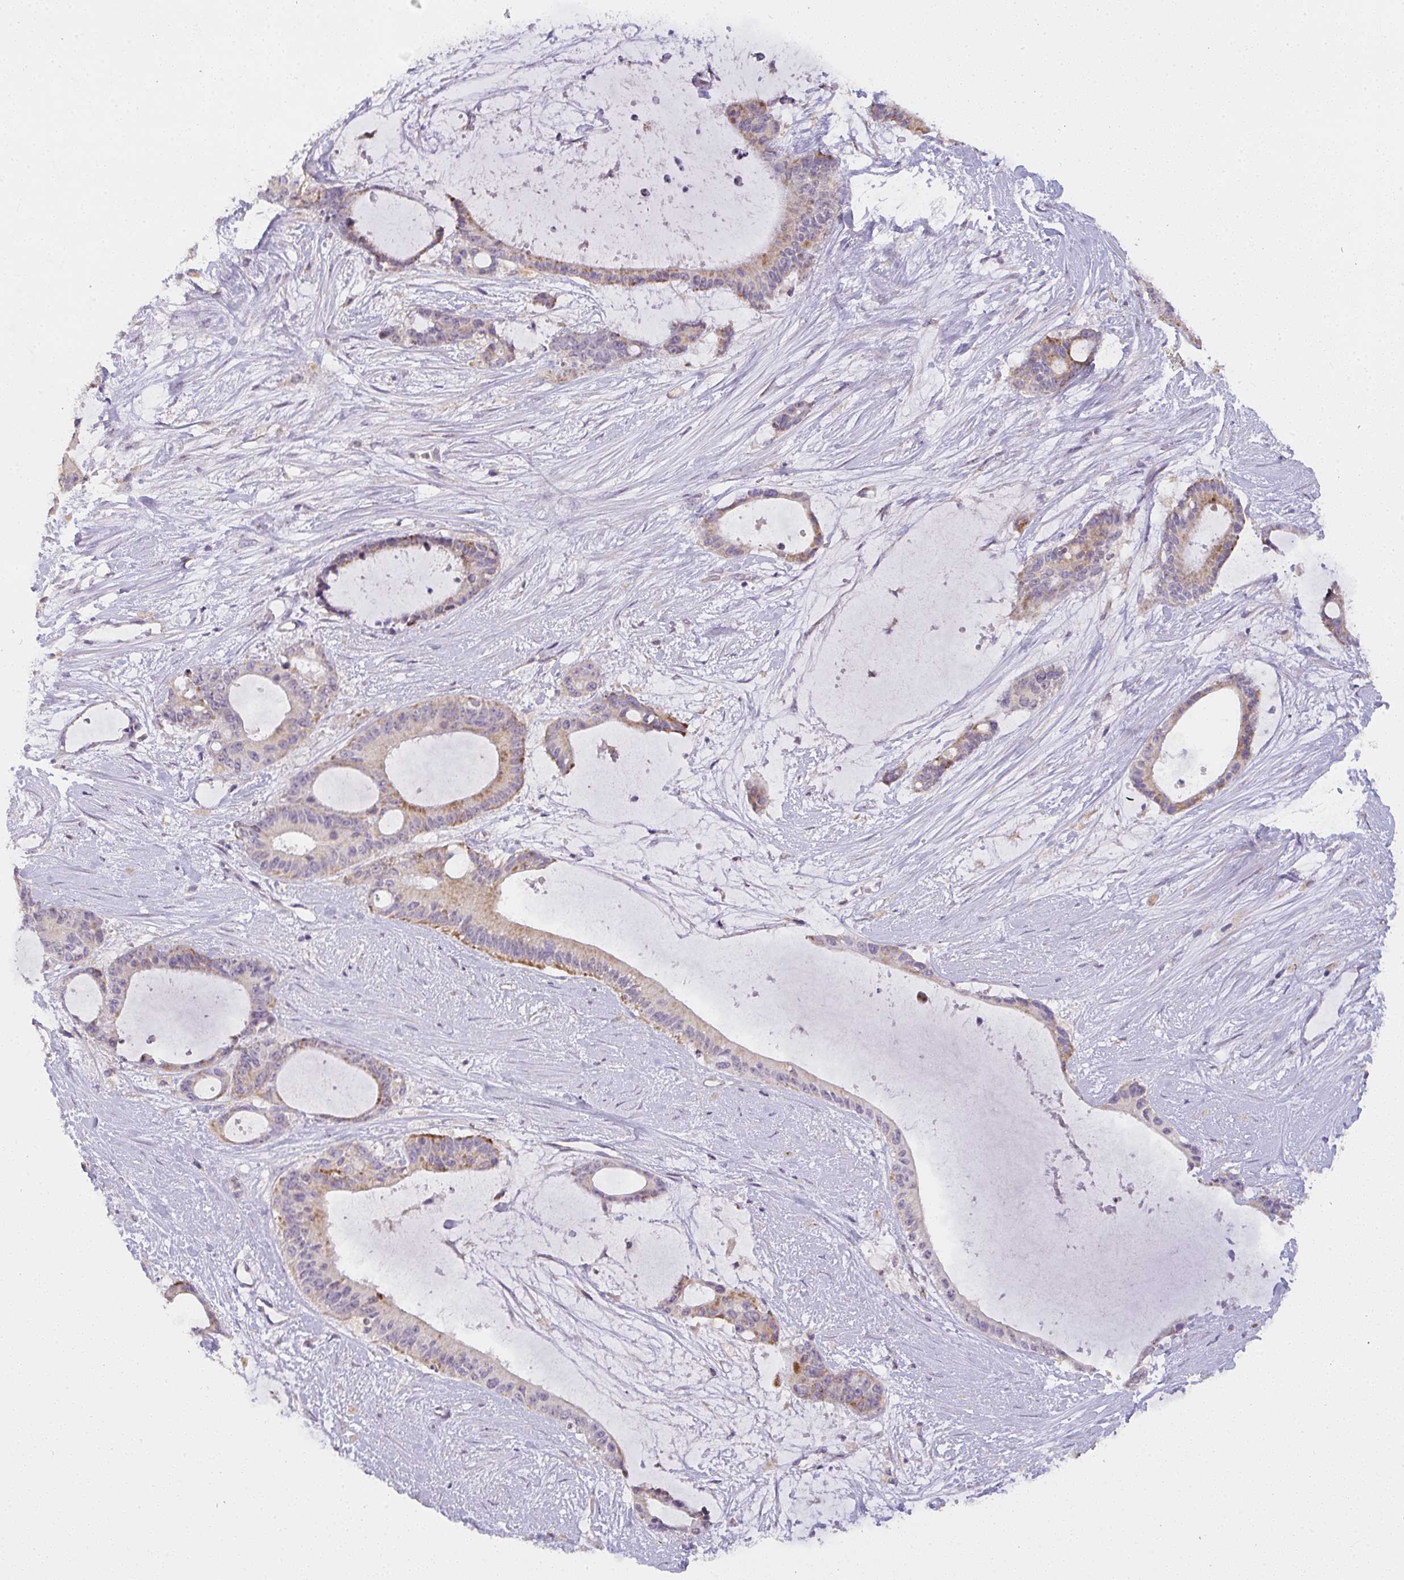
{"staining": {"intensity": "moderate", "quantity": "<25%", "location": "cytoplasmic/membranous"}, "tissue": "liver cancer", "cell_type": "Tumor cells", "image_type": "cancer", "snomed": [{"axis": "morphology", "description": "Normal tissue, NOS"}, {"axis": "morphology", "description": "Cholangiocarcinoma"}, {"axis": "topography", "description": "Liver"}, {"axis": "topography", "description": "Peripheral nerve tissue"}], "caption": "A brown stain highlights moderate cytoplasmic/membranous expression of a protein in liver cancer (cholangiocarcinoma) tumor cells.", "gene": "TMEM219", "patient": {"sex": "female", "age": 73}}